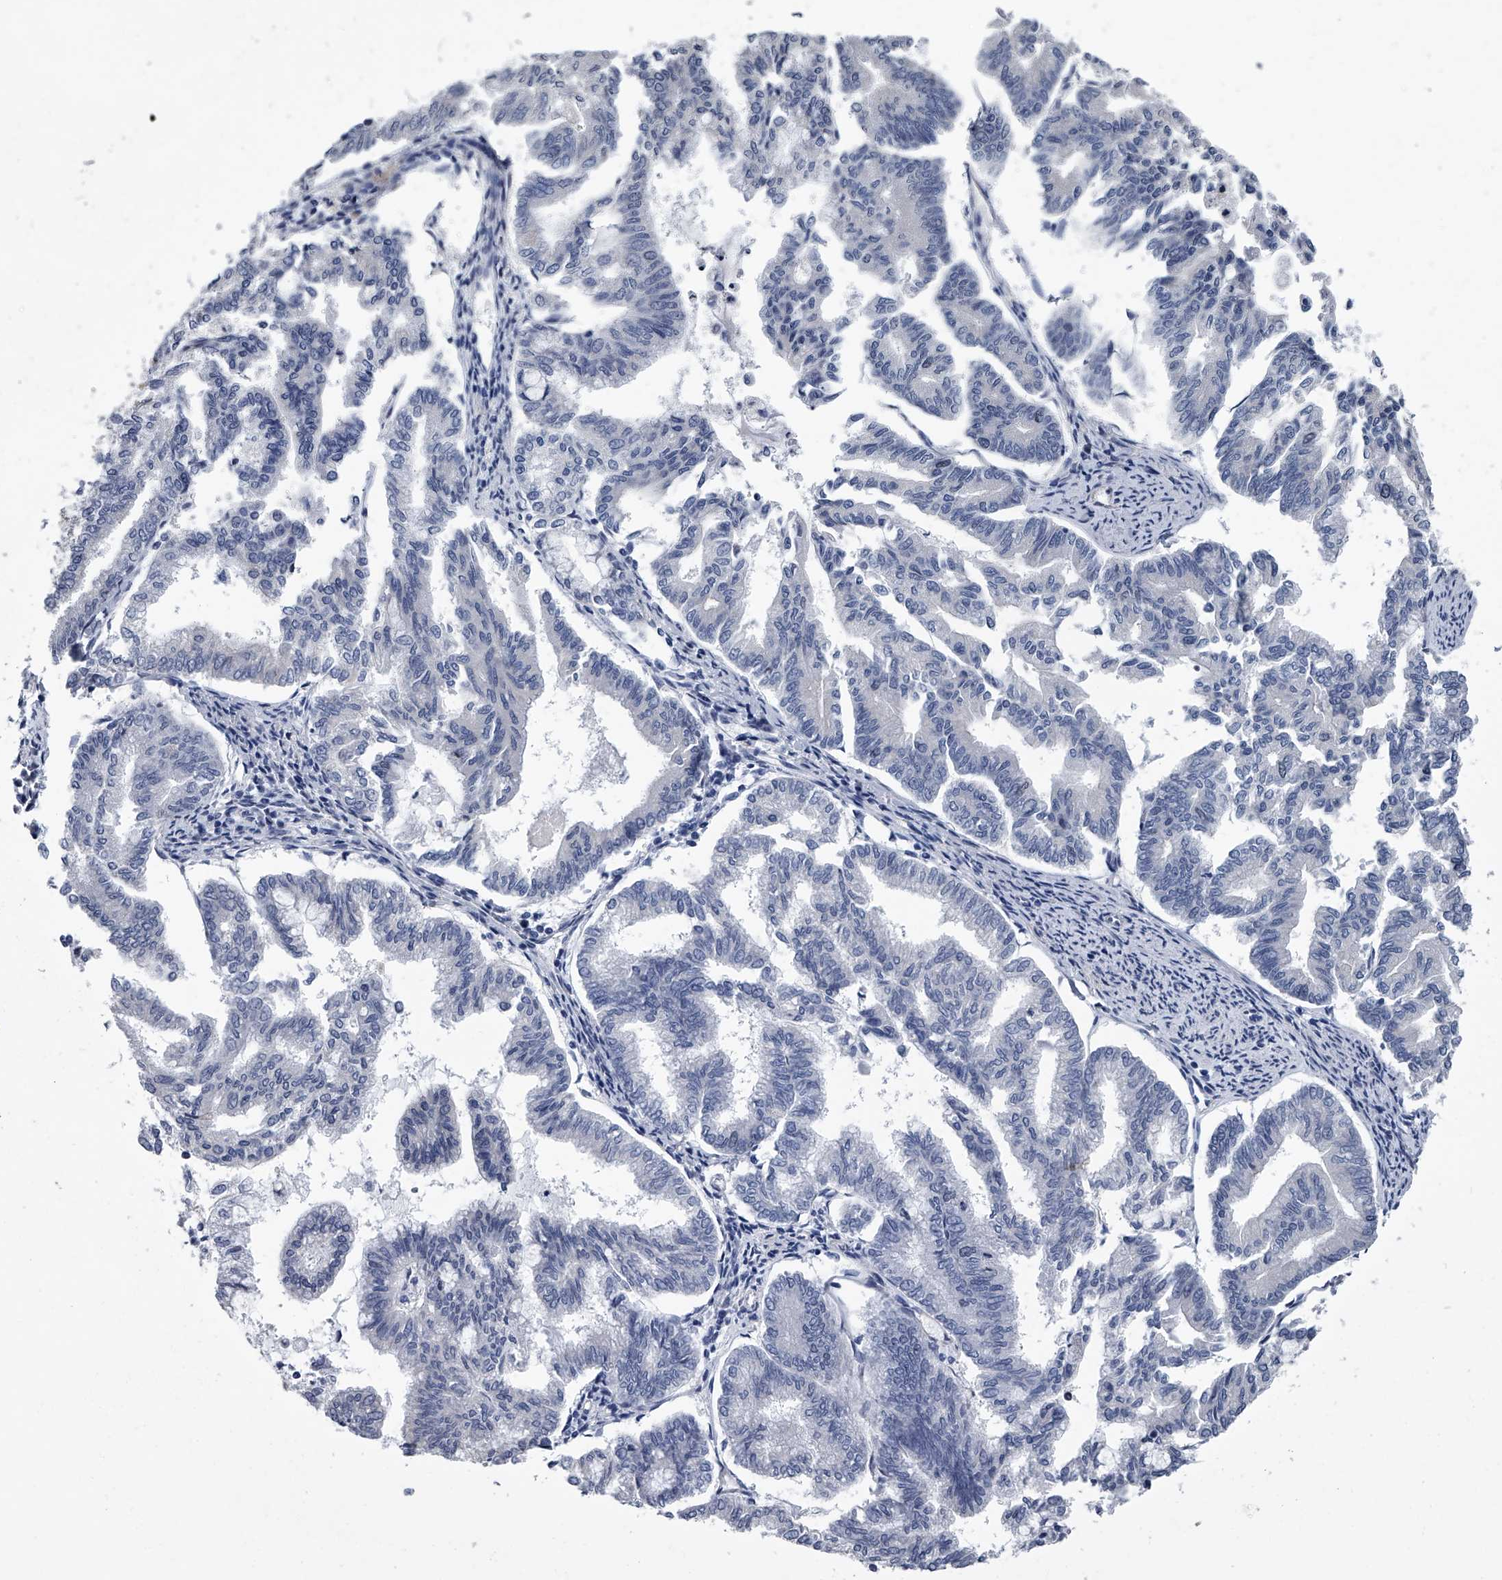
{"staining": {"intensity": "negative", "quantity": "none", "location": "none"}, "tissue": "endometrial cancer", "cell_type": "Tumor cells", "image_type": "cancer", "snomed": [{"axis": "morphology", "description": "Adenocarcinoma, NOS"}, {"axis": "topography", "description": "Endometrium"}], "caption": "Immunohistochemistry photomicrograph of human endometrial cancer stained for a protein (brown), which reveals no expression in tumor cells.", "gene": "ABCG1", "patient": {"sex": "female", "age": 79}}